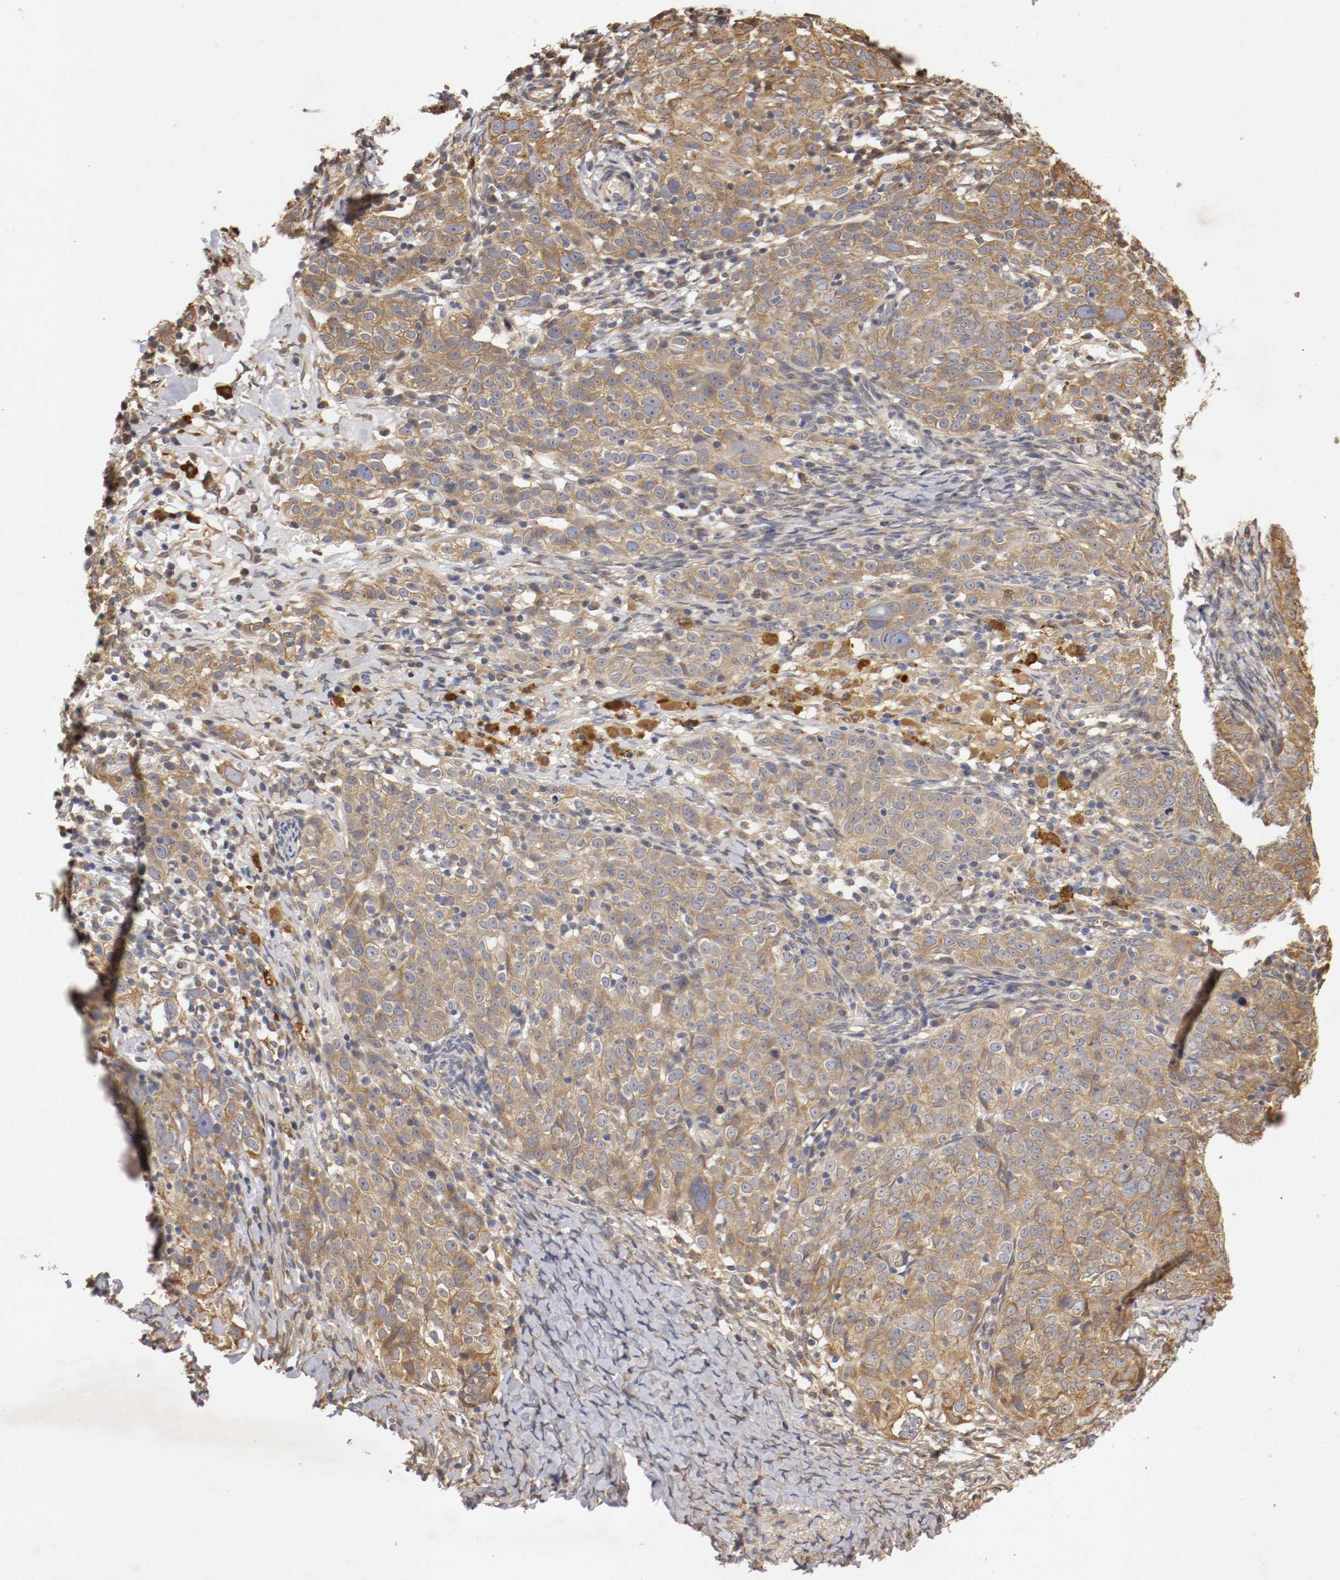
{"staining": {"intensity": "moderate", "quantity": ">75%", "location": "cytoplasmic/membranous"}, "tissue": "ovarian cancer", "cell_type": "Tumor cells", "image_type": "cancer", "snomed": [{"axis": "morphology", "description": "Normal tissue, NOS"}, {"axis": "morphology", "description": "Cystadenocarcinoma, serous, NOS"}, {"axis": "topography", "description": "Ovary"}], "caption": "Moderate cytoplasmic/membranous protein expression is seen in about >75% of tumor cells in ovarian serous cystadenocarcinoma.", "gene": "VEZT", "patient": {"sex": "female", "age": 62}}